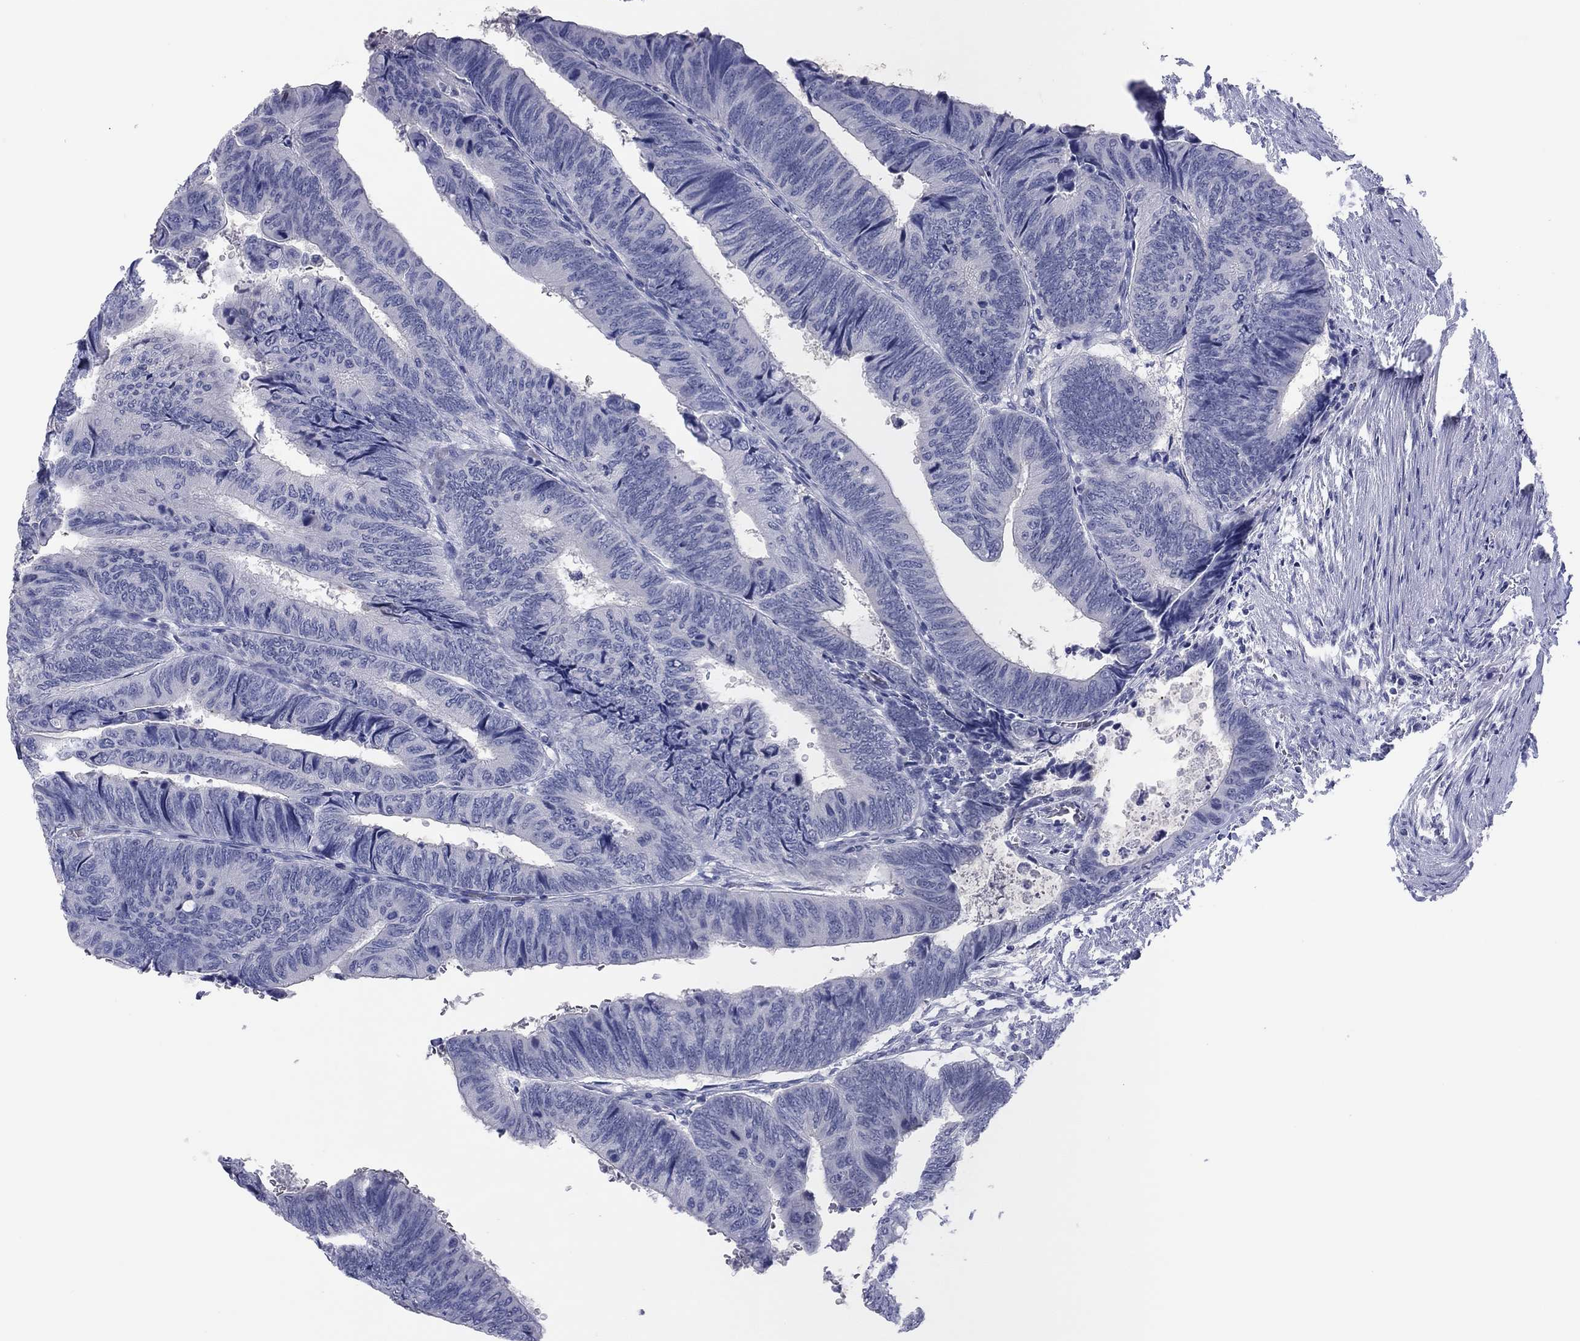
{"staining": {"intensity": "negative", "quantity": "none", "location": "none"}, "tissue": "colorectal cancer", "cell_type": "Tumor cells", "image_type": "cancer", "snomed": [{"axis": "morphology", "description": "Normal tissue, NOS"}, {"axis": "morphology", "description": "Adenocarcinoma, NOS"}, {"axis": "topography", "description": "Rectum"}, {"axis": "topography", "description": "Peripheral nerve tissue"}], "caption": "This micrograph is of colorectal cancer (adenocarcinoma) stained with immunohistochemistry (IHC) to label a protein in brown with the nuclei are counter-stained blue. There is no positivity in tumor cells.", "gene": "CPNE6", "patient": {"sex": "male", "age": 92}}